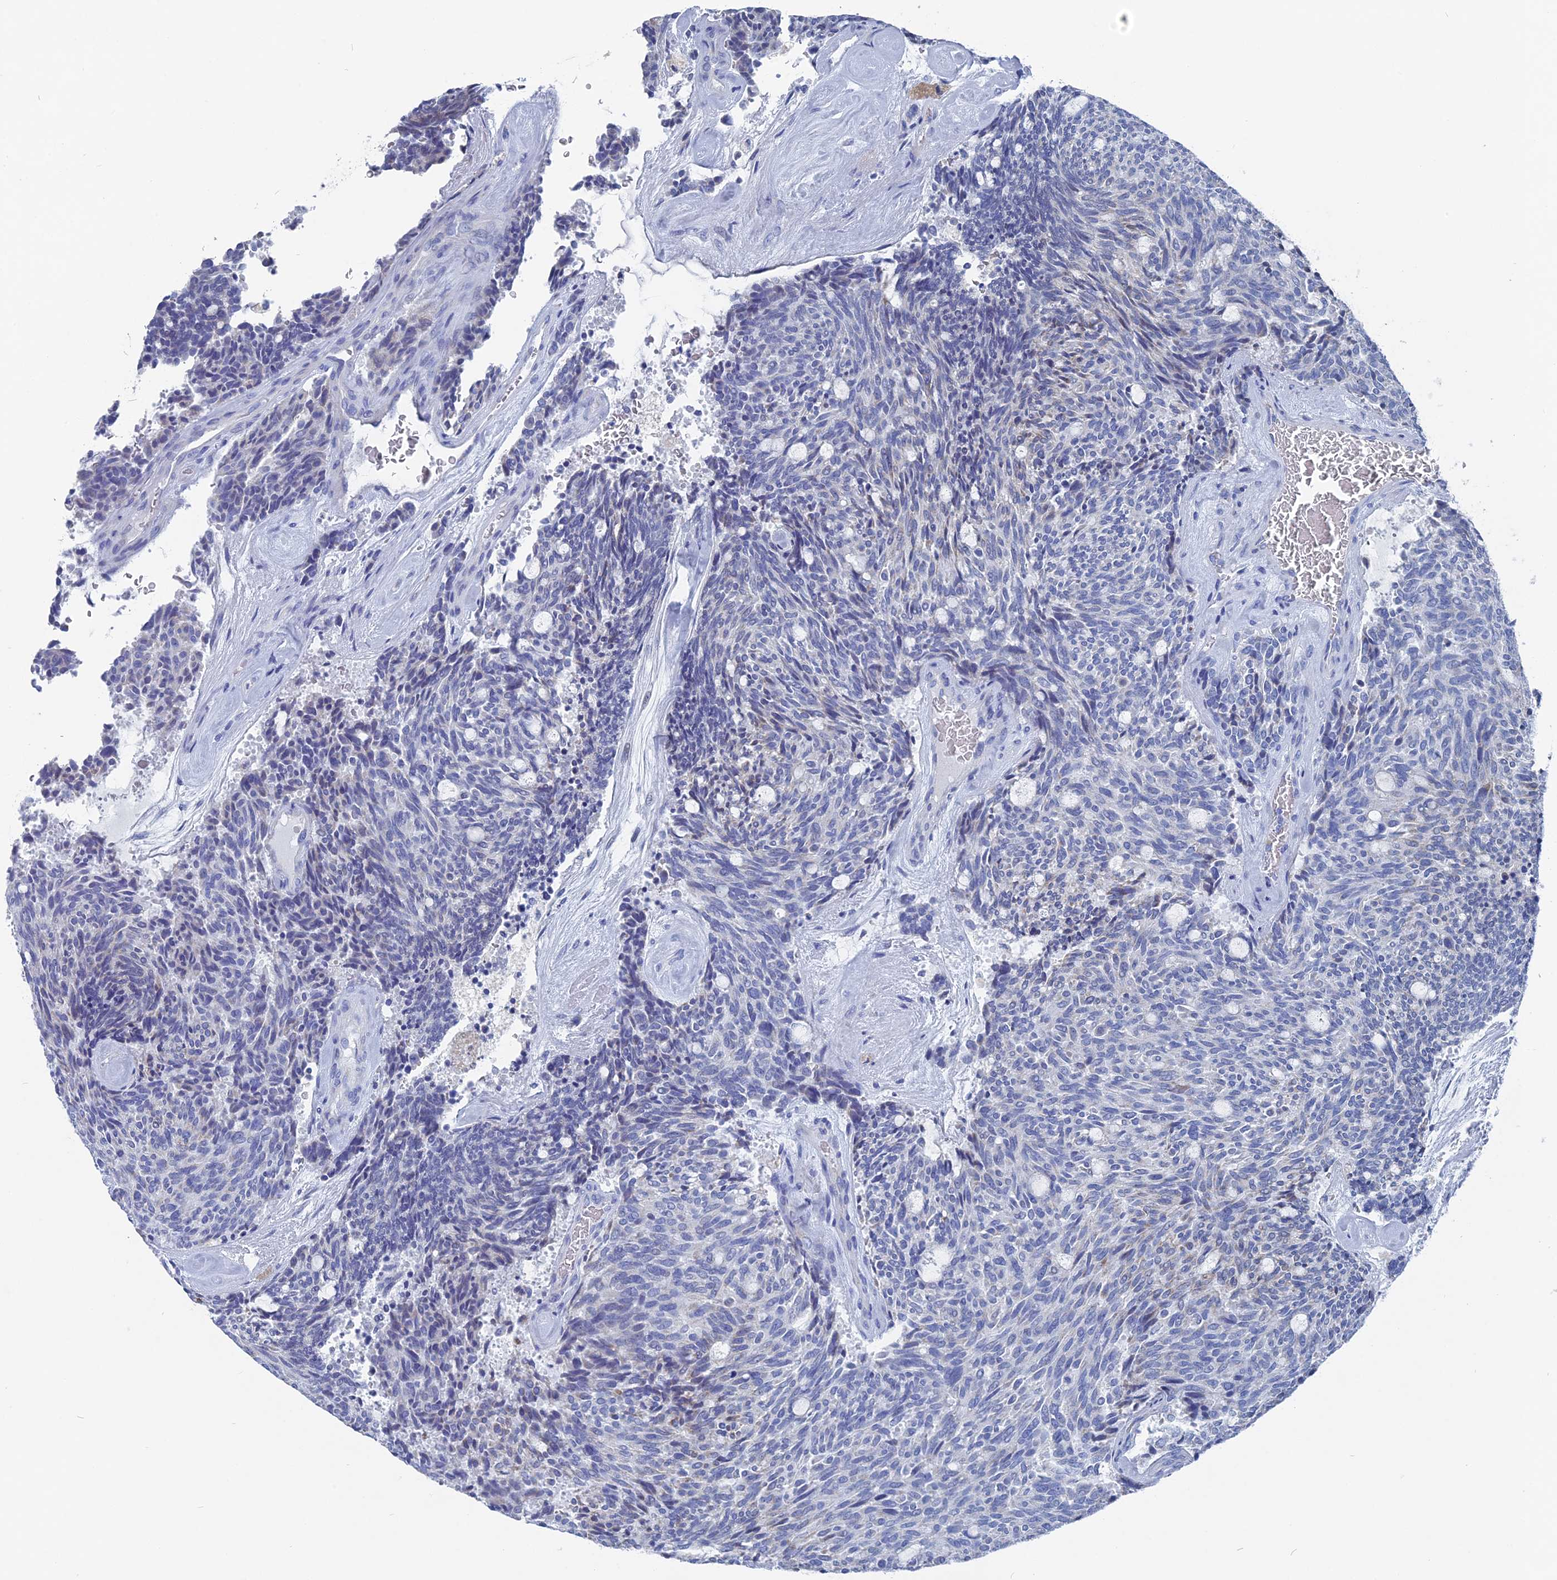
{"staining": {"intensity": "negative", "quantity": "none", "location": "none"}, "tissue": "carcinoid", "cell_type": "Tumor cells", "image_type": "cancer", "snomed": [{"axis": "morphology", "description": "Carcinoid, malignant, NOS"}, {"axis": "topography", "description": "Pancreas"}], "caption": "This photomicrograph is of carcinoid stained with IHC to label a protein in brown with the nuclei are counter-stained blue. There is no staining in tumor cells.", "gene": "HIGD1A", "patient": {"sex": "female", "age": 54}}